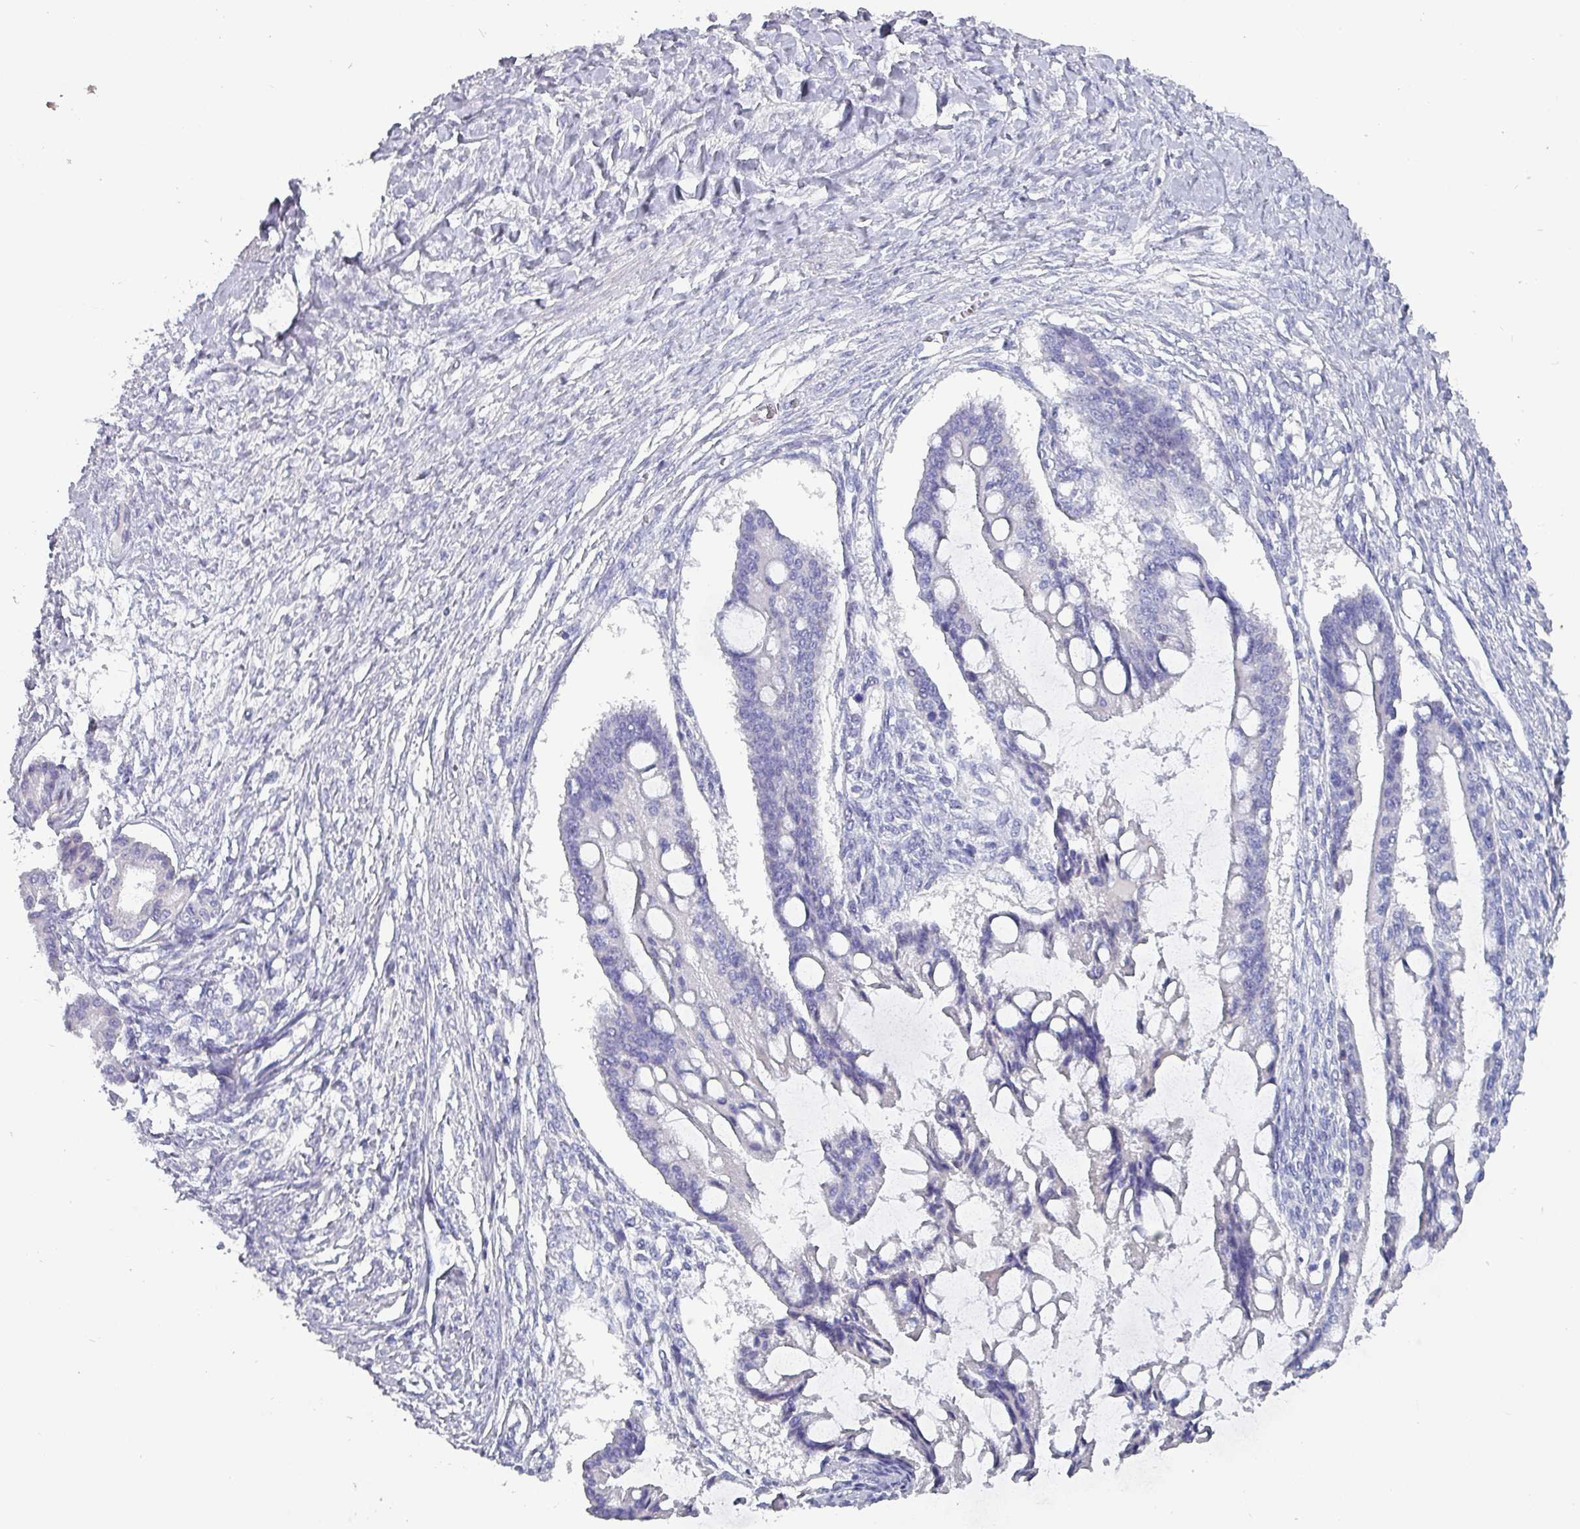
{"staining": {"intensity": "negative", "quantity": "none", "location": "none"}, "tissue": "ovarian cancer", "cell_type": "Tumor cells", "image_type": "cancer", "snomed": [{"axis": "morphology", "description": "Cystadenocarcinoma, mucinous, NOS"}, {"axis": "topography", "description": "Ovary"}], "caption": "This is a photomicrograph of IHC staining of ovarian cancer, which shows no positivity in tumor cells.", "gene": "INS-IGF2", "patient": {"sex": "female", "age": 73}}